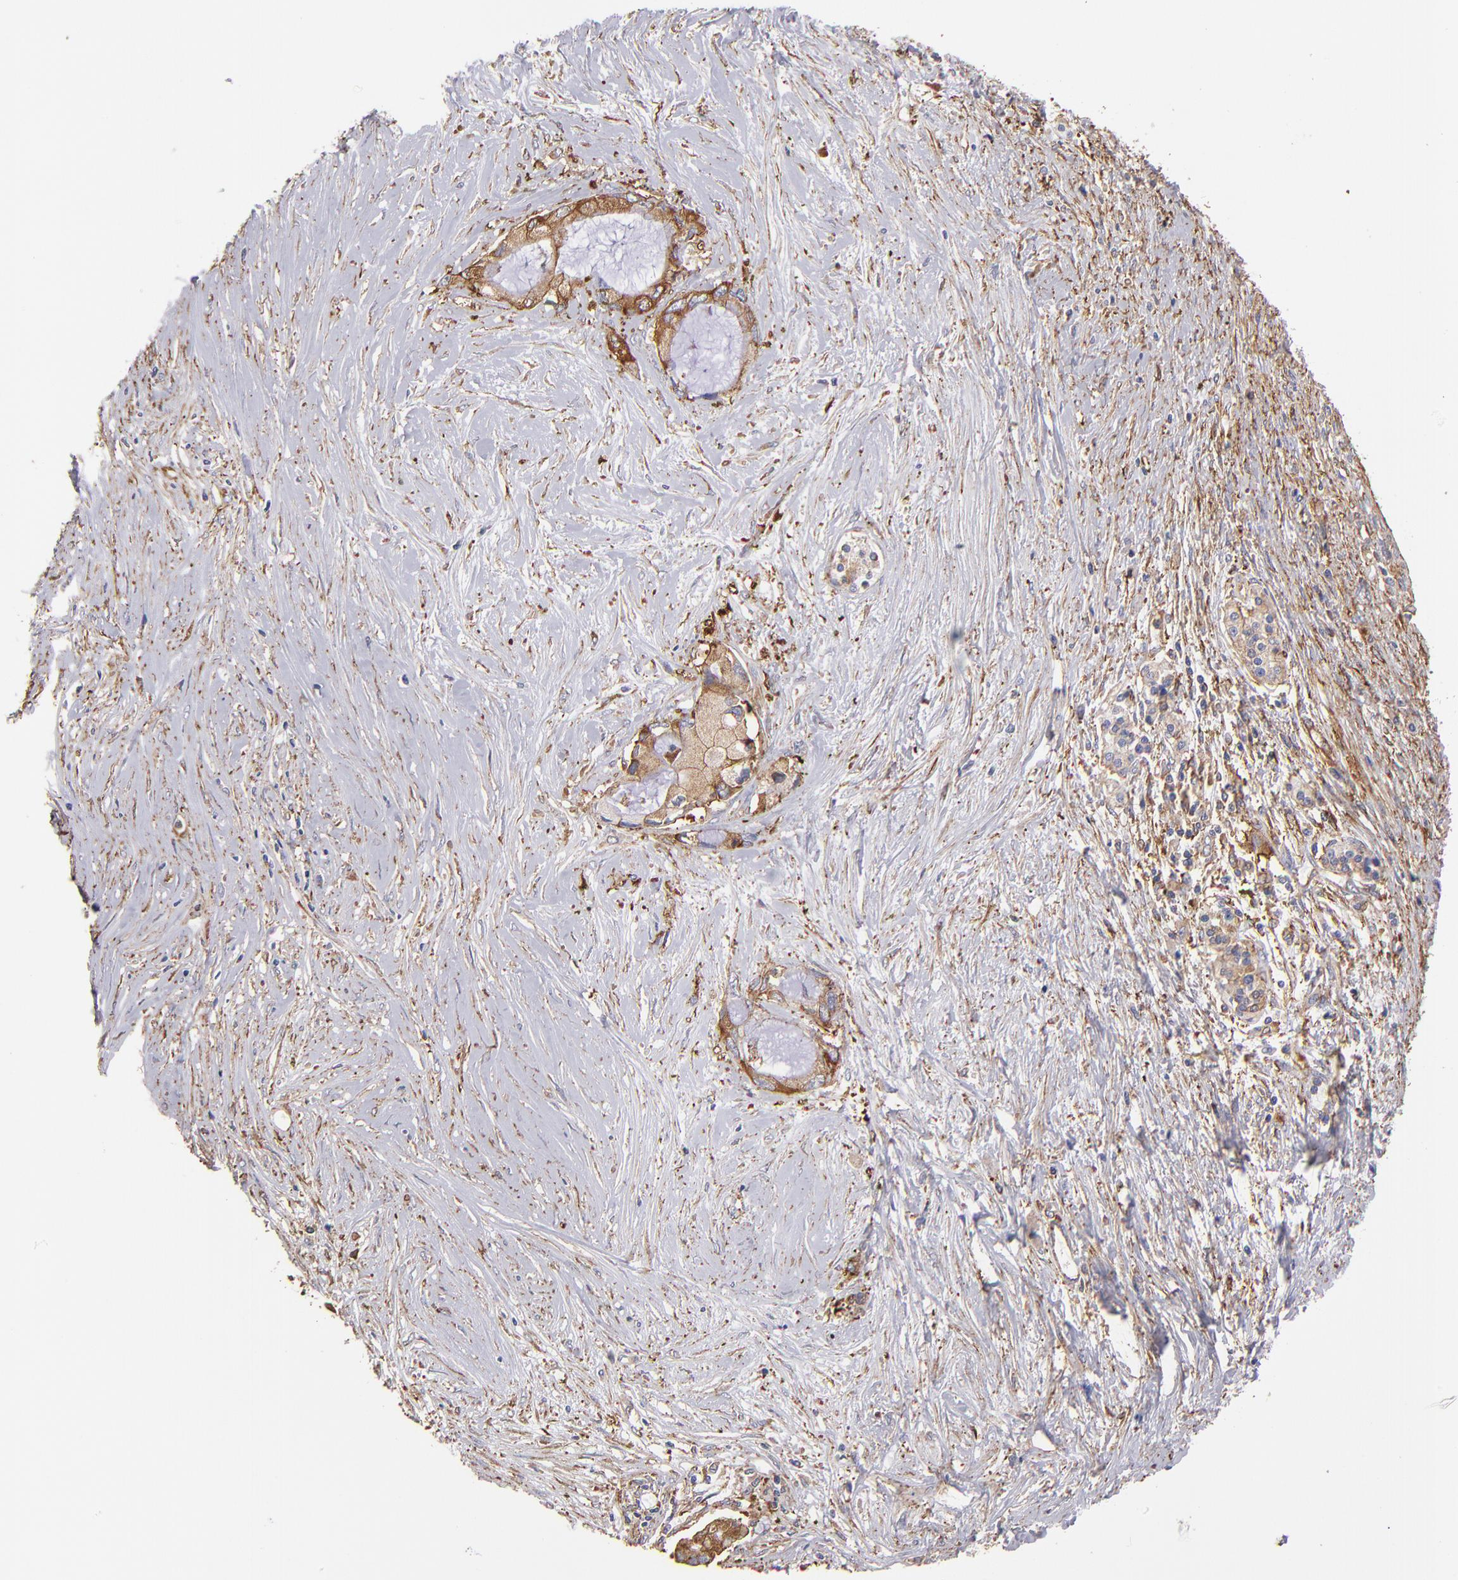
{"staining": {"intensity": "moderate", "quantity": "25%-75%", "location": "cytoplasmic/membranous"}, "tissue": "pancreatic cancer", "cell_type": "Tumor cells", "image_type": "cancer", "snomed": [{"axis": "morphology", "description": "Adenocarcinoma, NOS"}, {"axis": "topography", "description": "Pancreas"}], "caption": "Moderate cytoplasmic/membranous positivity is appreciated in about 25%-75% of tumor cells in pancreatic cancer (adenocarcinoma).", "gene": "MVP", "patient": {"sex": "female", "age": 59}}